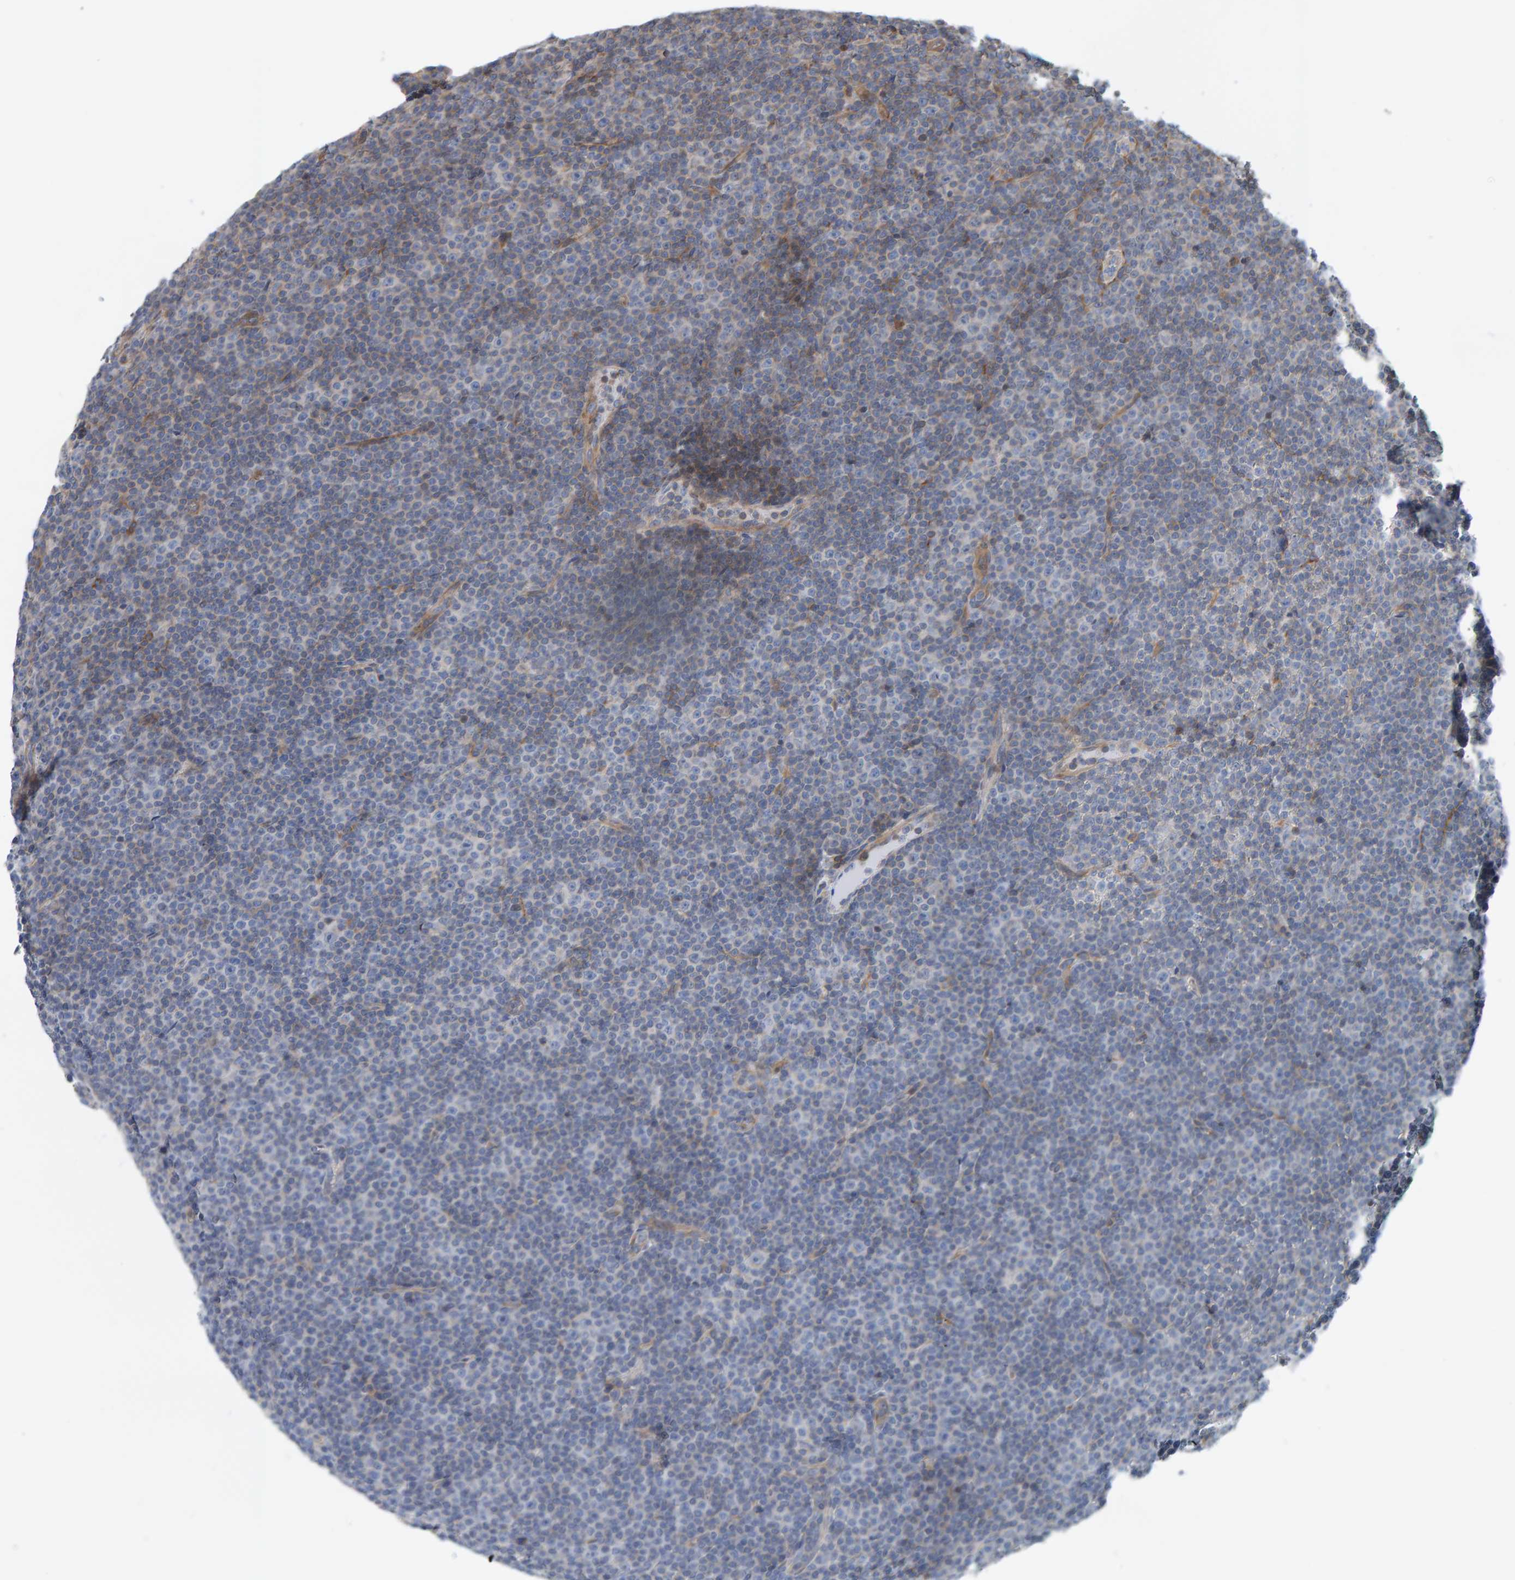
{"staining": {"intensity": "weak", "quantity": "<25%", "location": "cytoplasmic/membranous"}, "tissue": "lymphoma", "cell_type": "Tumor cells", "image_type": "cancer", "snomed": [{"axis": "morphology", "description": "Malignant lymphoma, non-Hodgkin's type, Low grade"}, {"axis": "topography", "description": "Lymph node"}], "caption": "Immunohistochemistry micrograph of human low-grade malignant lymphoma, non-Hodgkin's type stained for a protein (brown), which shows no staining in tumor cells. (DAB immunohistochemistry (IHC), high magnification).", "gene": "RGP1", "patient": {"sex": "female", "age": 67}}